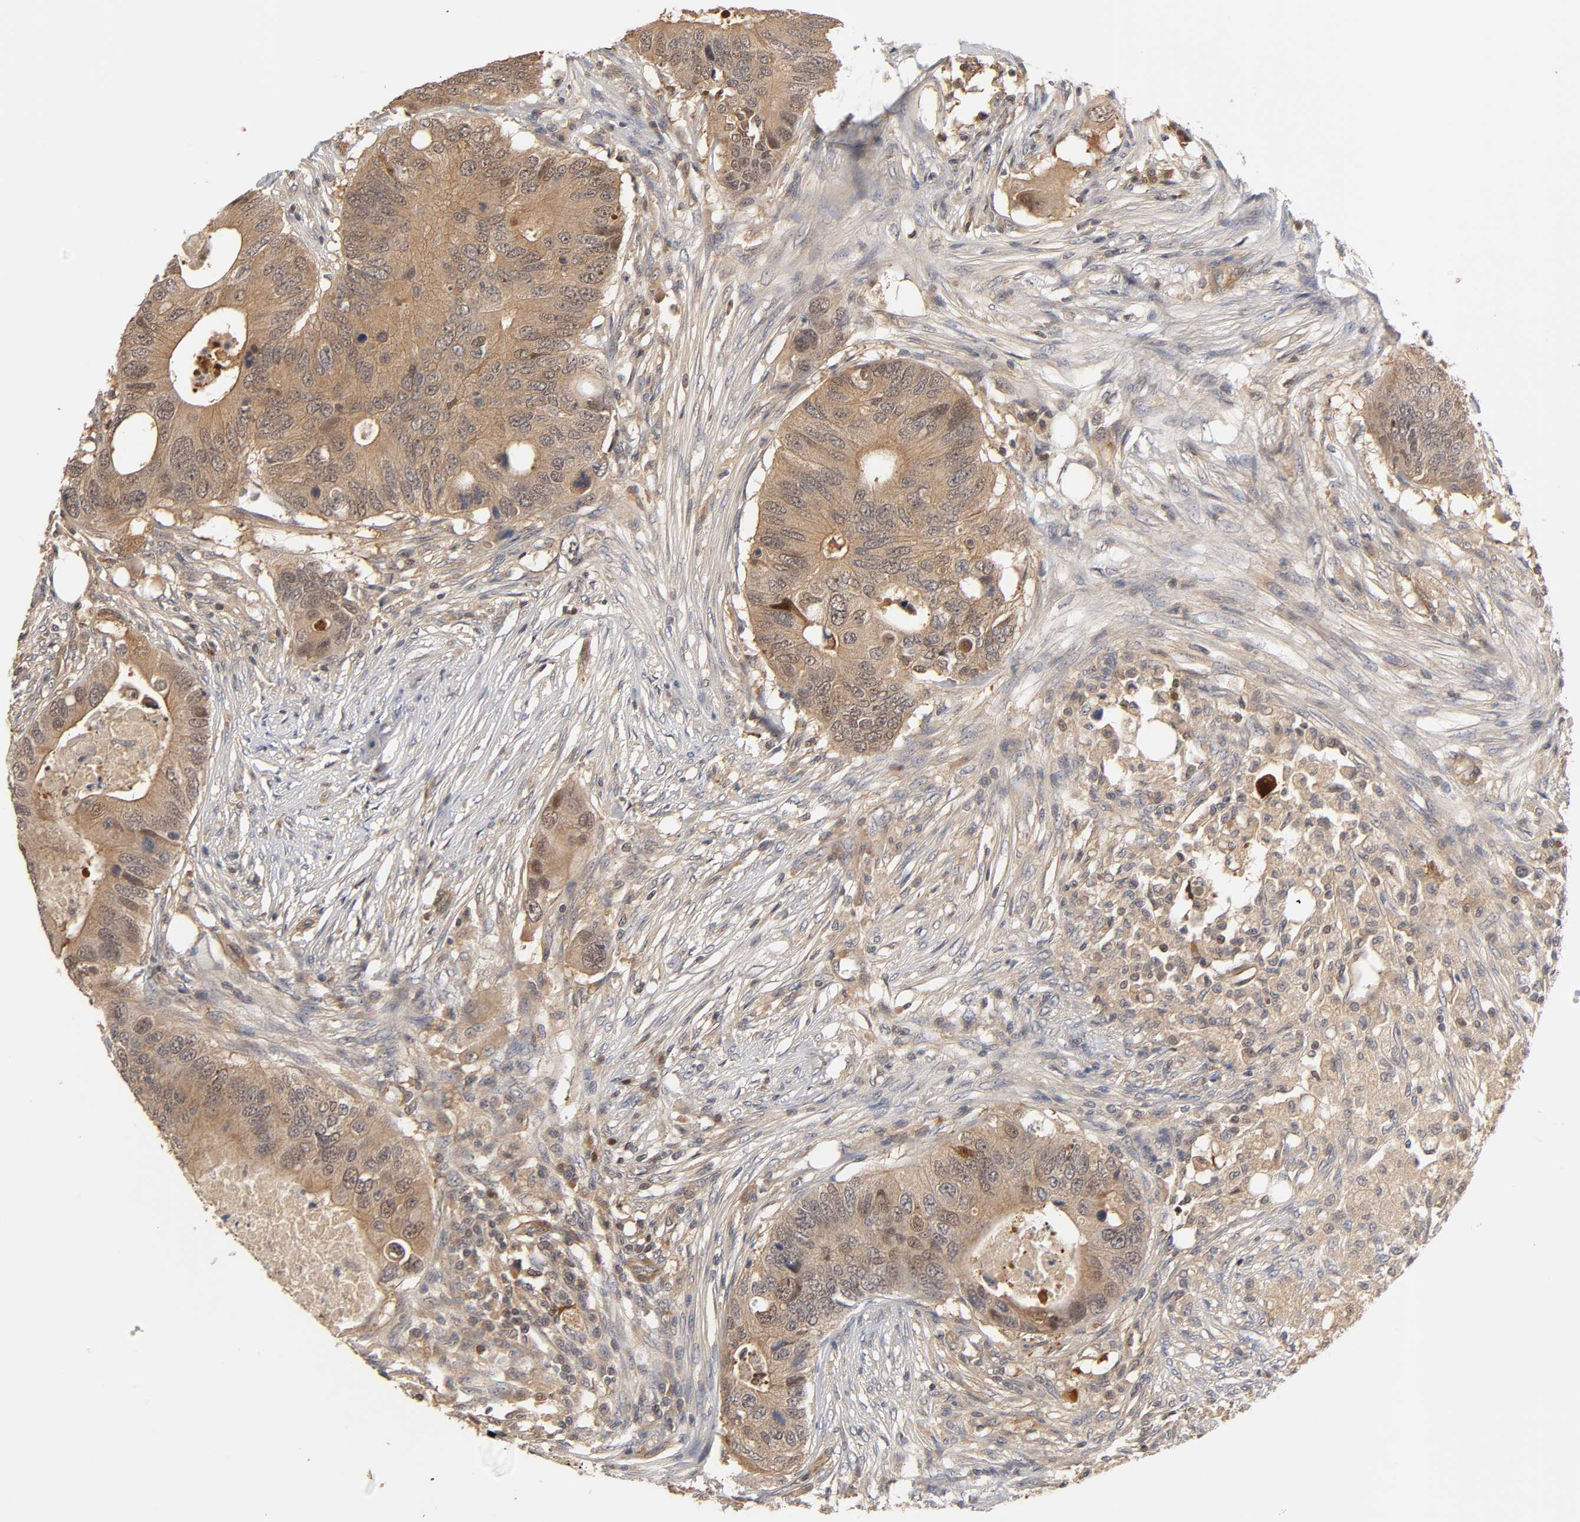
{"staining": {"intensity": "weak", "quantity": ">75%", "location": "cytoplasmic/membranous"}, "tissue": "colorectal cancer", "cell_type": "Tumor cells", "image_type": "cancer", "snomed": [{"axis": "morphology", "description": "Adenocarcinoma, NOS"}, {"axis": "topography", "description": "Colon"}], "caption": "A histopathology image of human adenocarcinoma (colorectal) stained for a protein displays weak cytoplasmic/membranous brown staining in tumor cells.", "gene": "PDE5A", "patient": {"sex": "male", "age": 71}}